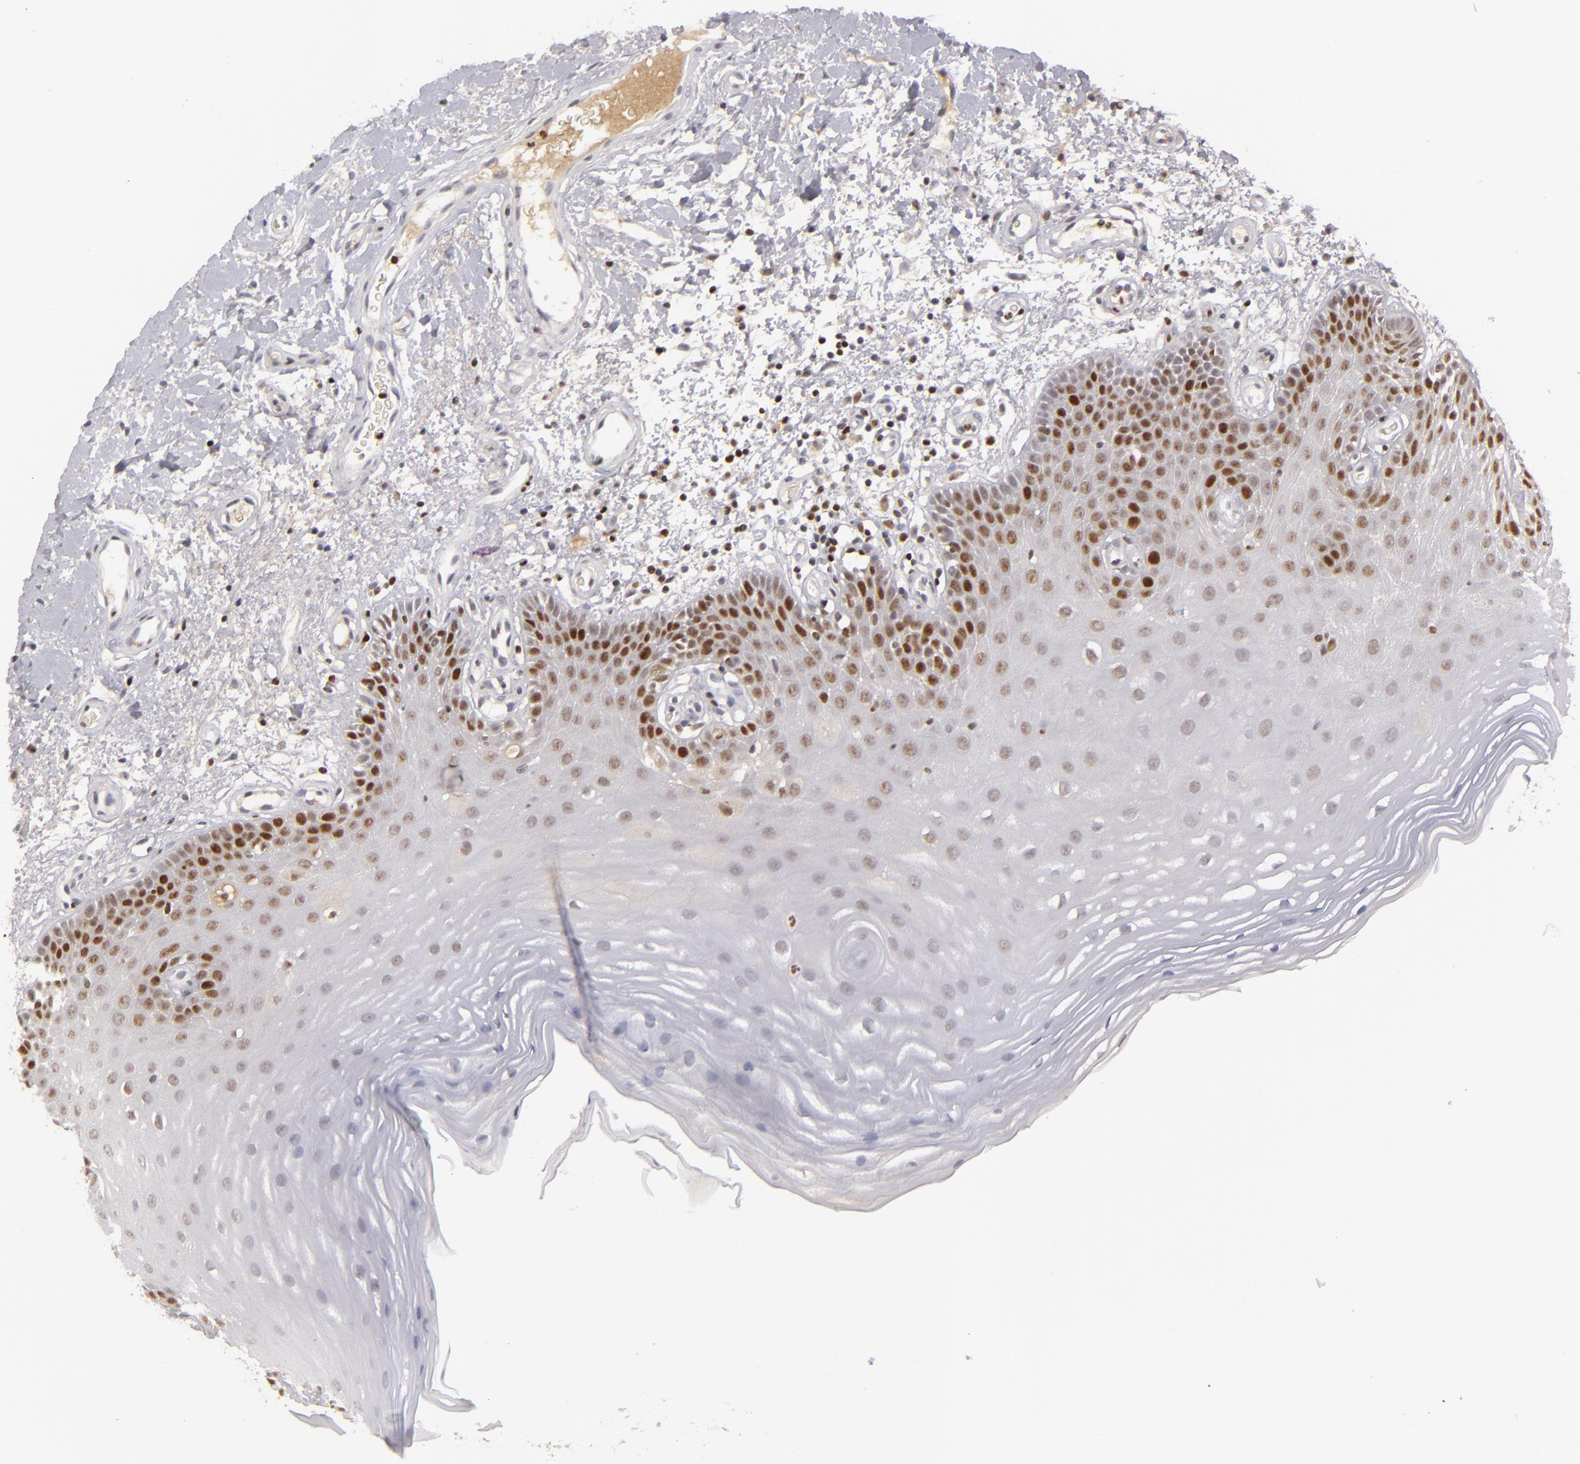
{"staining": {"intensity": "strong", "quantity": "25%-75%", "location": "nuclear"}, "tissue": "oral mucosa", "cell_type": "Squamous epithelial cells", "image_type": "normal", "snomed": [{"axis": "morphology", "description": "Normal tissue, NOS"}, {"axis": "morphology", "description": "Squamous cell carcinoma, NOS"}, {"axis": "topography", "description": "Skeletal muscle"}, {"axis": "topography", "description": "Oral tissue"}, {"axis": "topography", "description": "Head-Neck"}], "caption": "Human oral mucosa stained with a protein marker exhibits strong staining in squamous epithelial cells.", "gene": "FEN1", "patient": {"sex": "male", "age": 71}}